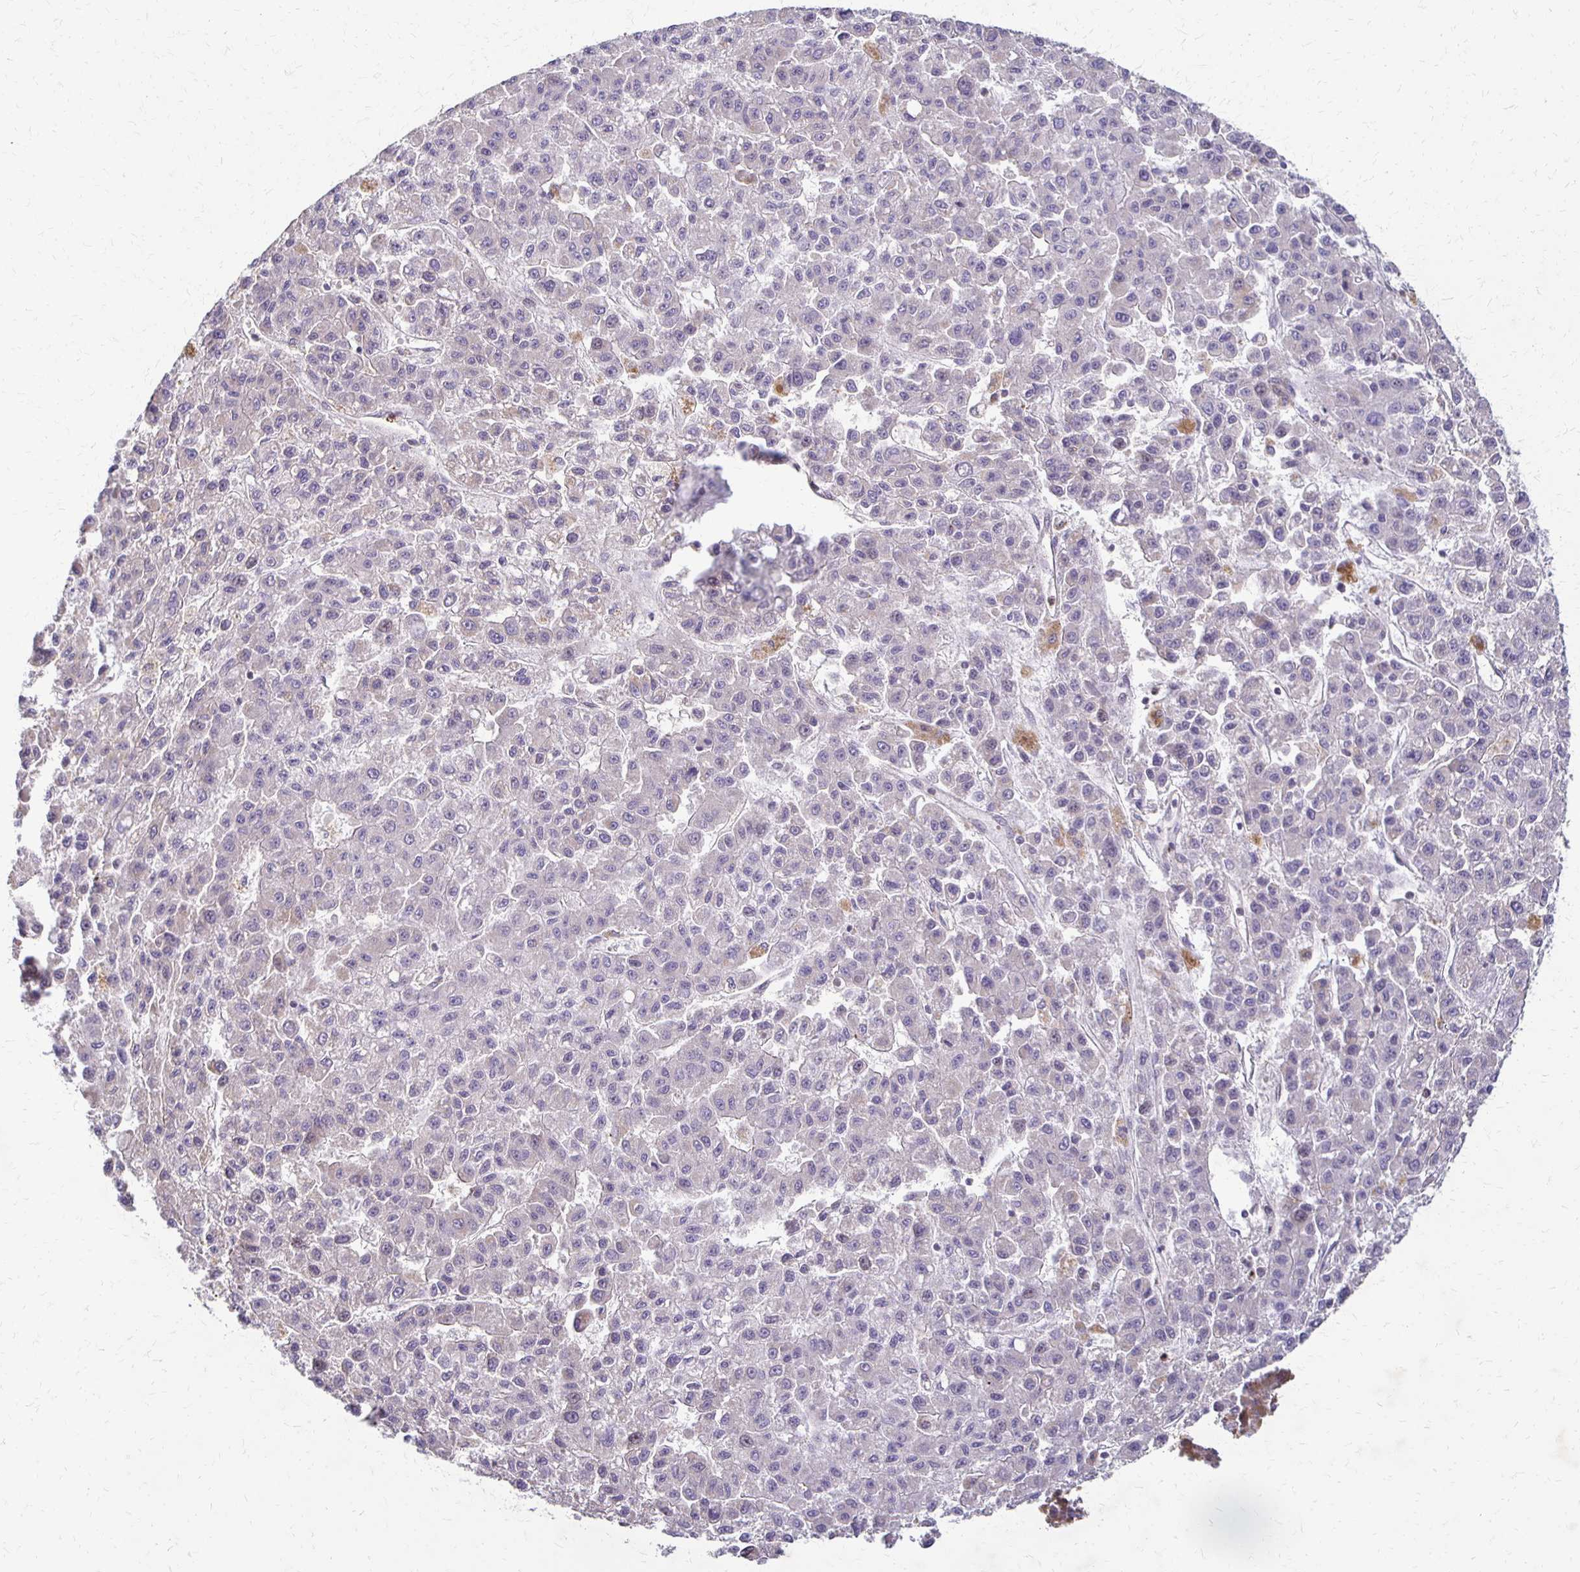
{"staining": {"intensity": "negative", "quantity": "none", "location": "none"}, "tissue": "liver cancer", "cell_type": "Tumor cells", "image_type": "cancer", "snomed": [{"axis": "morphology", "description": "Carcinoma, Hepatocellular, NOS"}, {"axis": "topography", "description": "Liver"}], "caption": "Immunohistochemistry histopathology image of human hepatocellular carcinoma (liver) stained for a protein (brown), which displays no staining in tumor cells.", "gene": "EIF4EBP2", "patient": {"sex": "male", "age": 70}}